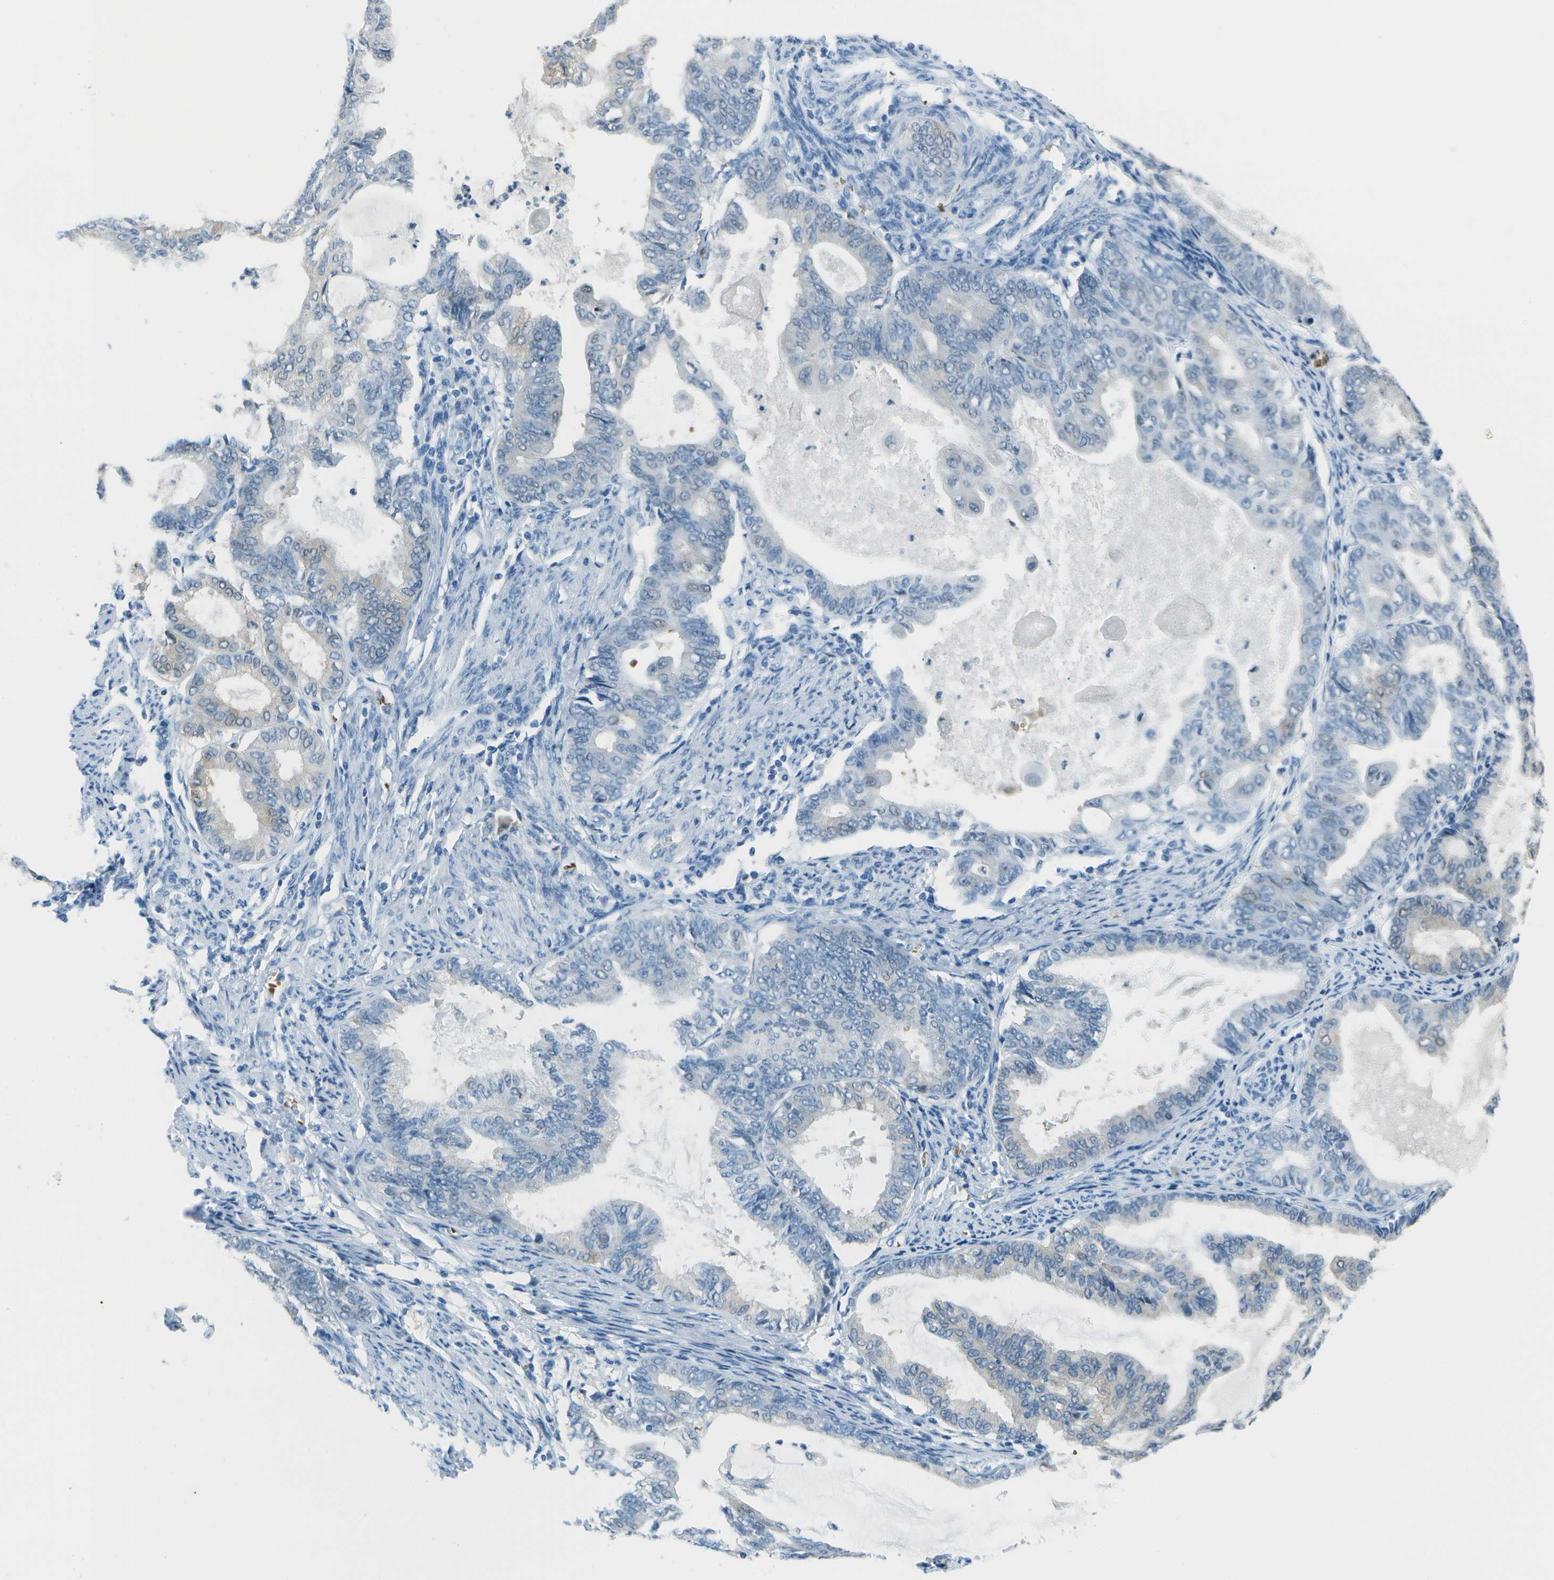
{"staining": {"intensity": "negative", "quantity": "none", "location": "none"}, "tissue": "endometrial cancer", "cell_type": "Tumor cells", "image_type": "cancer", "snomed": [{"axis": "morphology", "description": "Adenocarcinoma, NOS"}, {"axis": "topography", "description": "Endometrium"}], "caption": "Immunohistochemistry of endometrial adenocarcinoma shows no expression in tumor cells.", "gene": "ASL", "patient": {"sex": "female", "age": 86}}